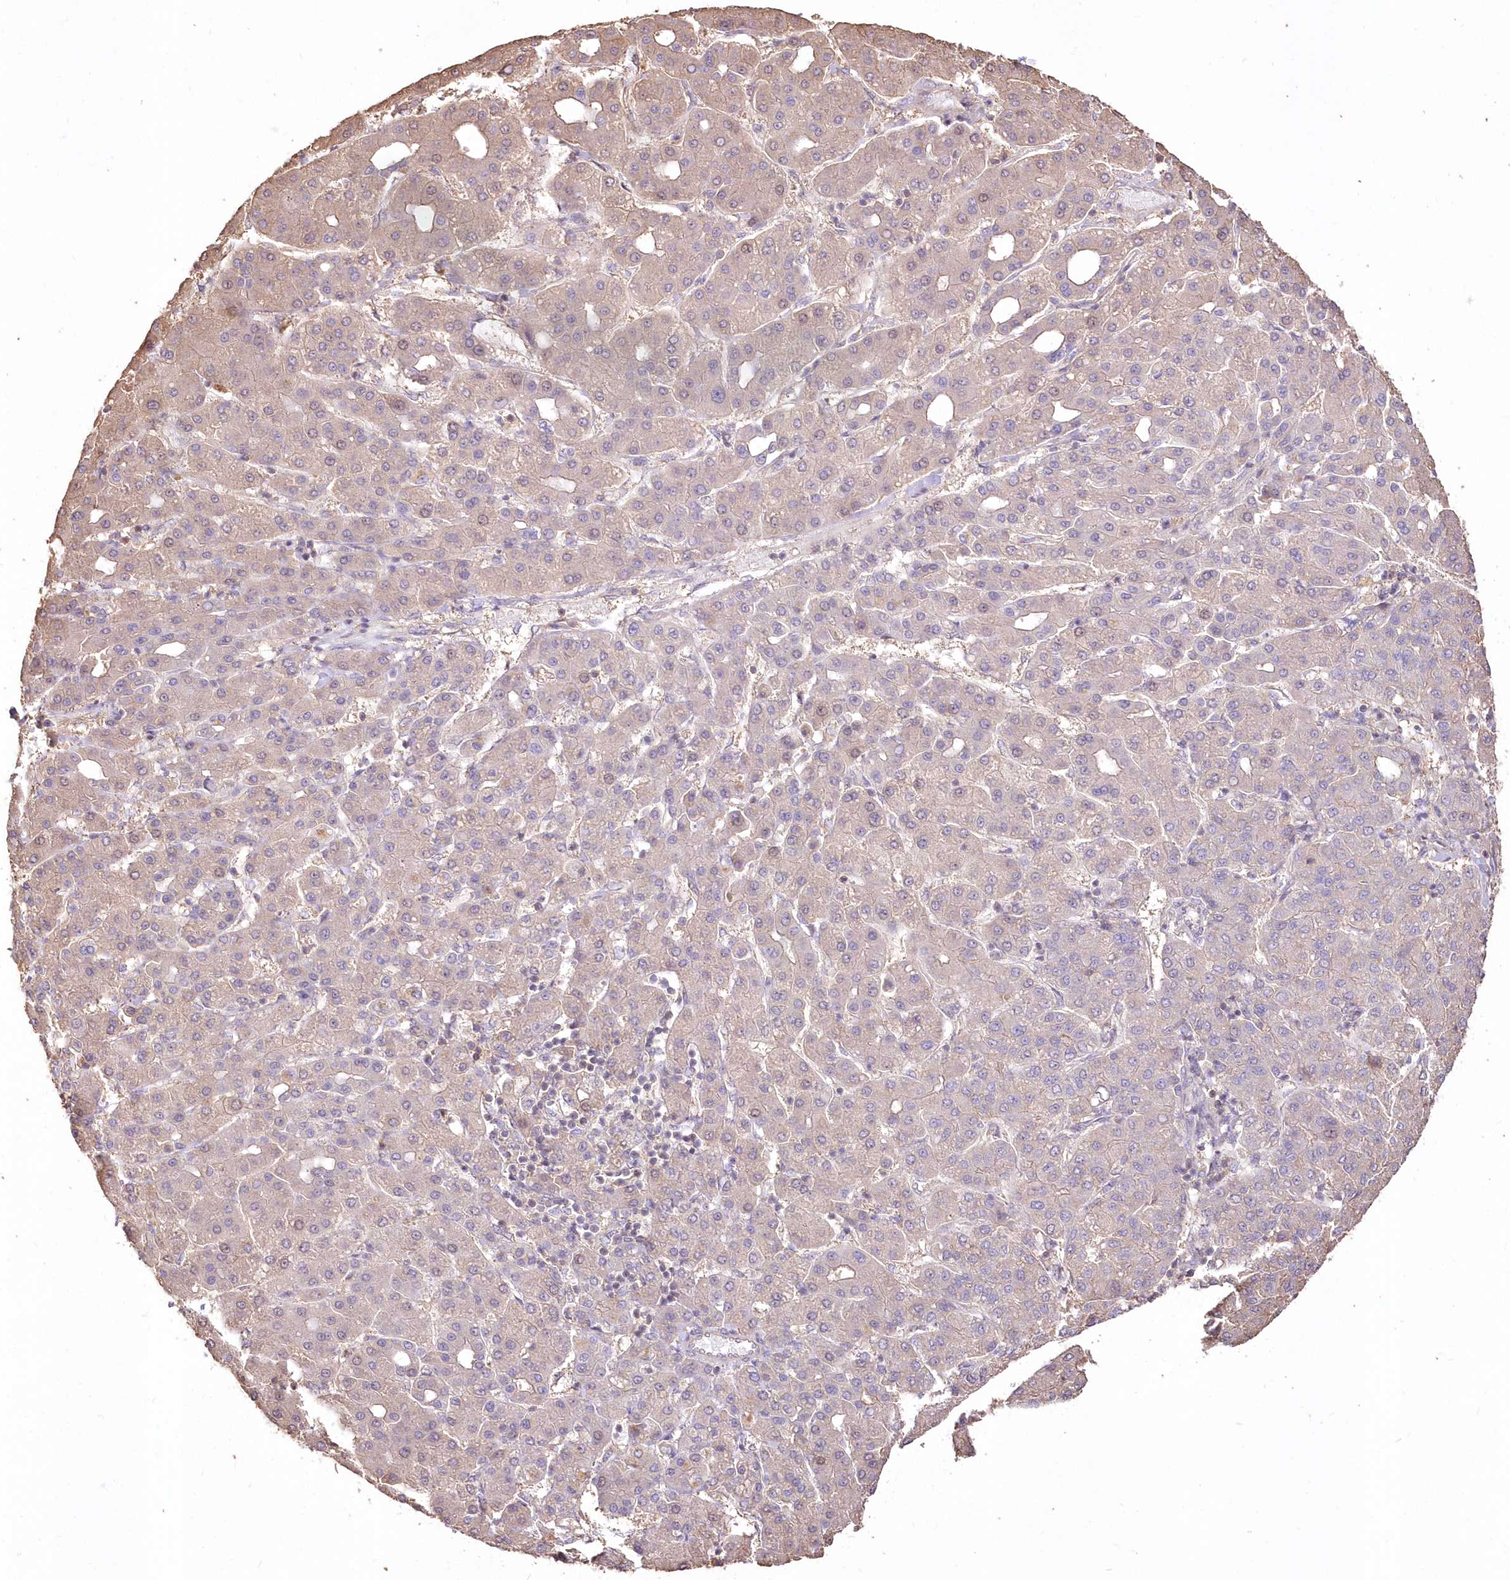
{"staining": {"intensity": "negative", "quantity": "none", "location": "none"}, "tissue": "liver cancer", "cell_type": "Tumor cells", "image_type": "cancer", "snomed": [{"axis": "morphology", "description": "Carcinoma, Hepatocellular, NOS"}, {"axis": "topography", "description": "Liver"}], "caption": "The photomicrograph shows no significant expression in tumor cells of liver cancer (hepatocellular carcinoma). (DAB IHC with hematoxylin counter stain).", "gene": "STK17B", "patient": {"sex": "male", "age": 65}}